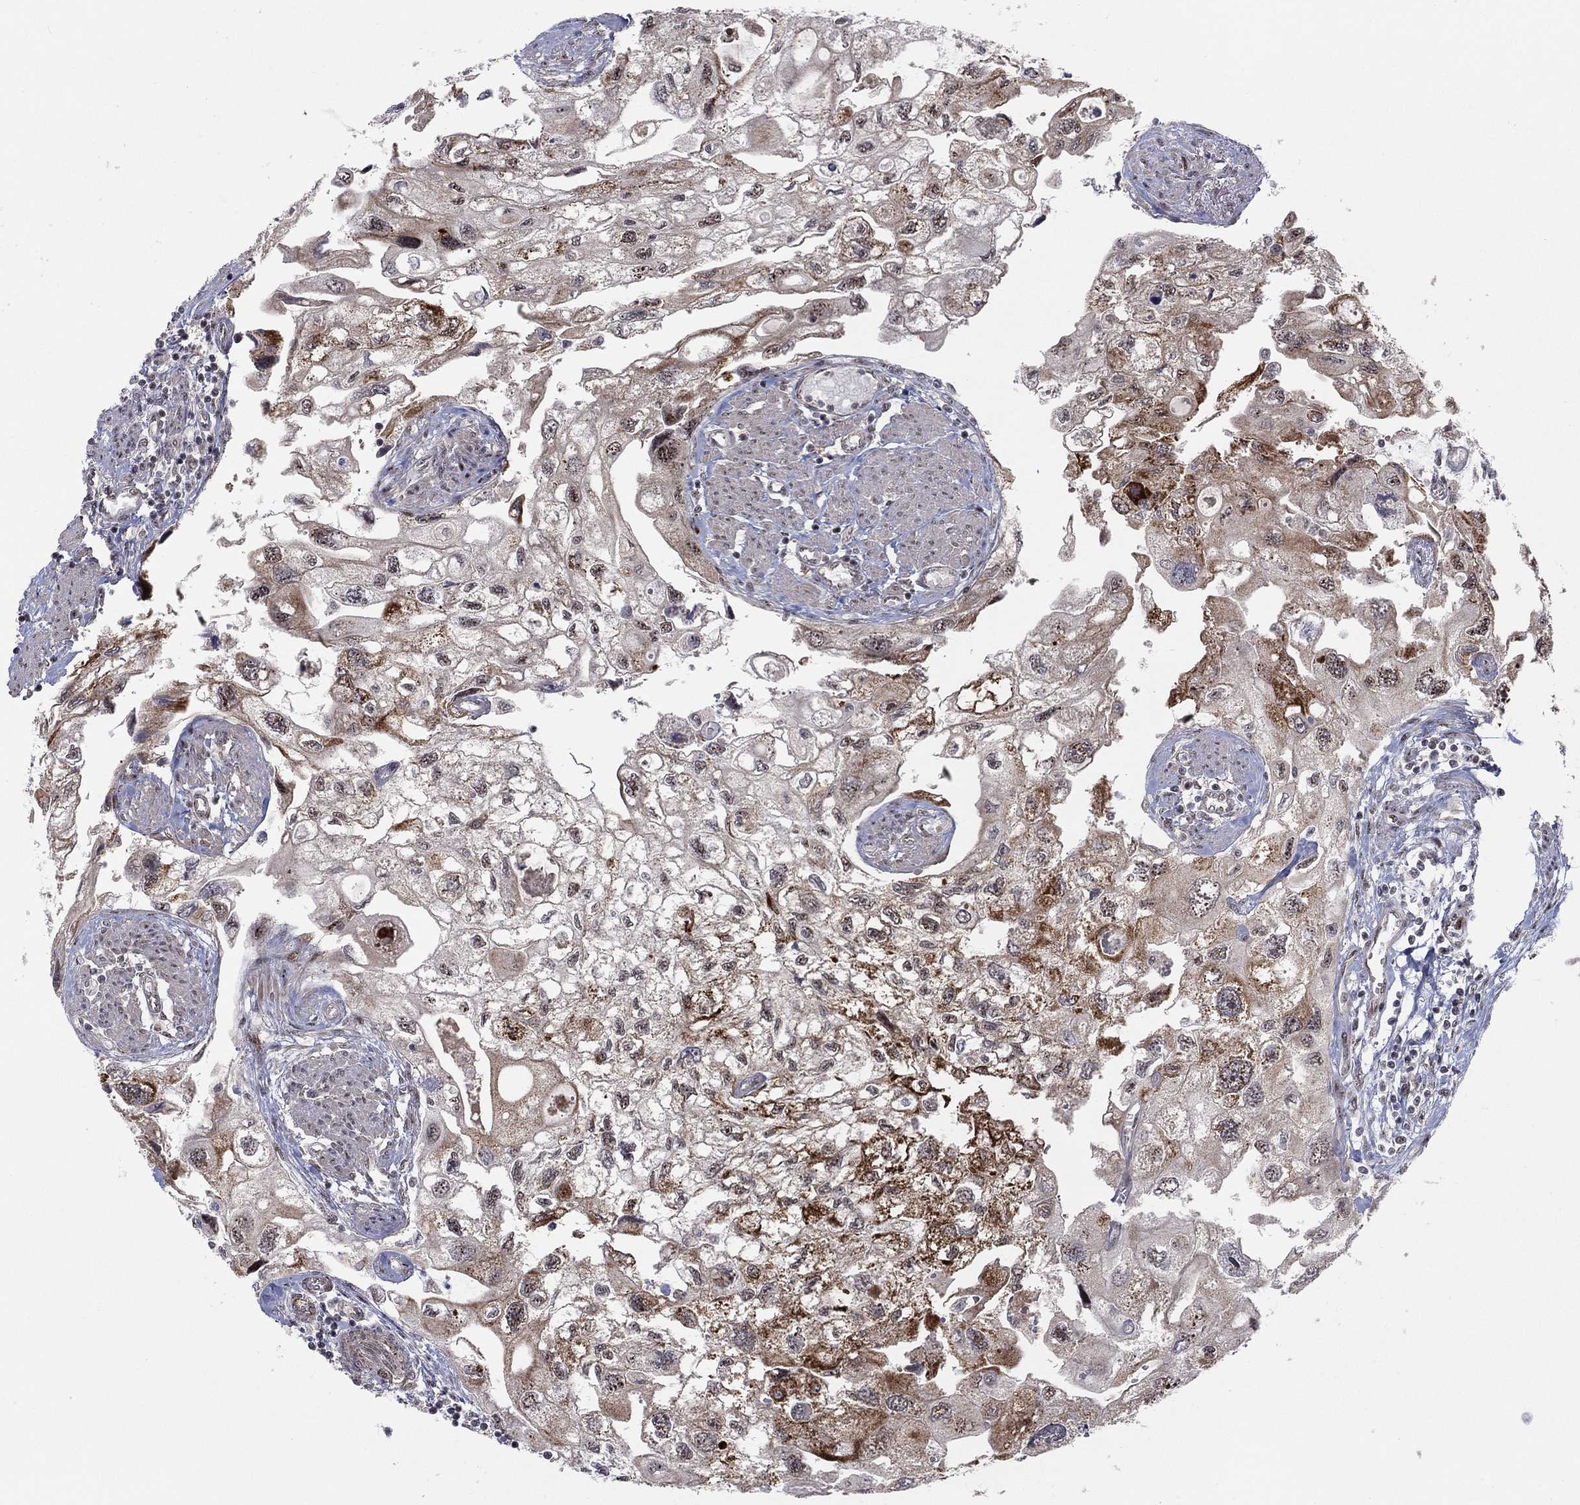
{"staining": {"intensity": "moderate", "quantity": ">75%", "location": "cytoplasmic/membranous"}, "tissue": "urothelial cancer", "cell_type": "Tumor cells", "image_type": "cancer", "snomed": [{"axis": "morphology", "description": "Urothelial carcinoma, High grade"}, {"axis": "topography", "description": "Urinary bladder"}], "caption": "A micrograph of high-grade urothelial carcinoma stained for a protein exhibits moderate cytoplasmic/membranous brown staining in tumor cells. (Brightfield microscopy of DAB IHC at high magnification).", "gene": "ZNF395", "patient": {"sex": "male", "age": 59}}